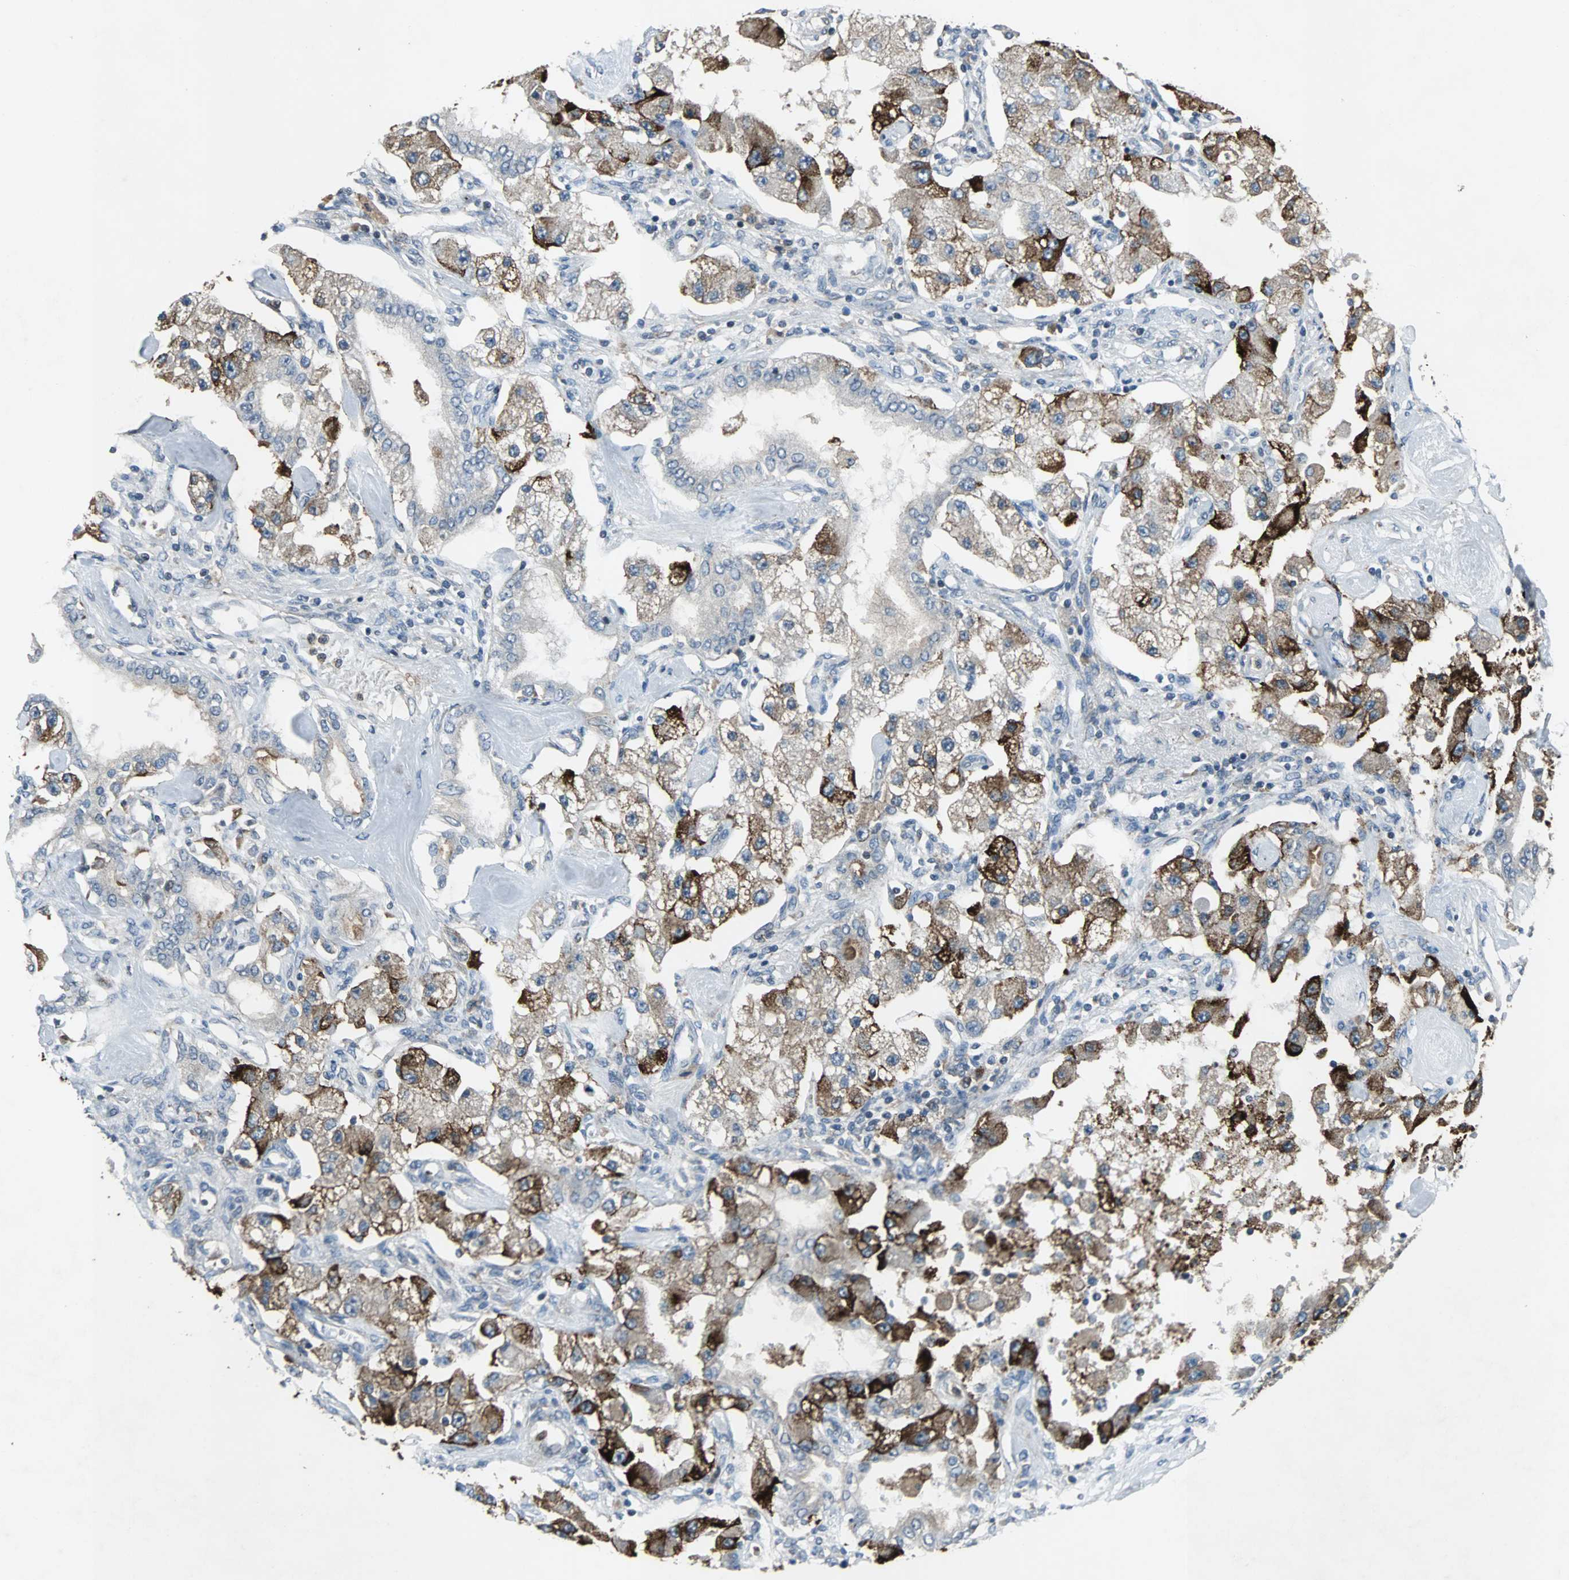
{"staining": {"intensity": "strong", "quantity": "25%-75%", "location": "cytoplasmic/membranous"}, "tissue": "carcinoid", "cell_type": "Tumor cells", "image_type": "cancer", "snomed": [{"axis": "morphology", "description": "Carcinoid, malignant, NOS"}, {"axis": "topography", "description": "Pancreas"}], "caption": "Carcinoid (malignant) stained with DAB (3,3'-diaminobenzidine) immunohistochemistry exhibits high levels of strong cytoplasmic/membranous staining in about 25%-75% of tumor cells. Ihc stains the protein of interest in brown and the nuclei are stained blue.", "gene": "SOS1", "patient": {"sex": "male", "age": 41}}